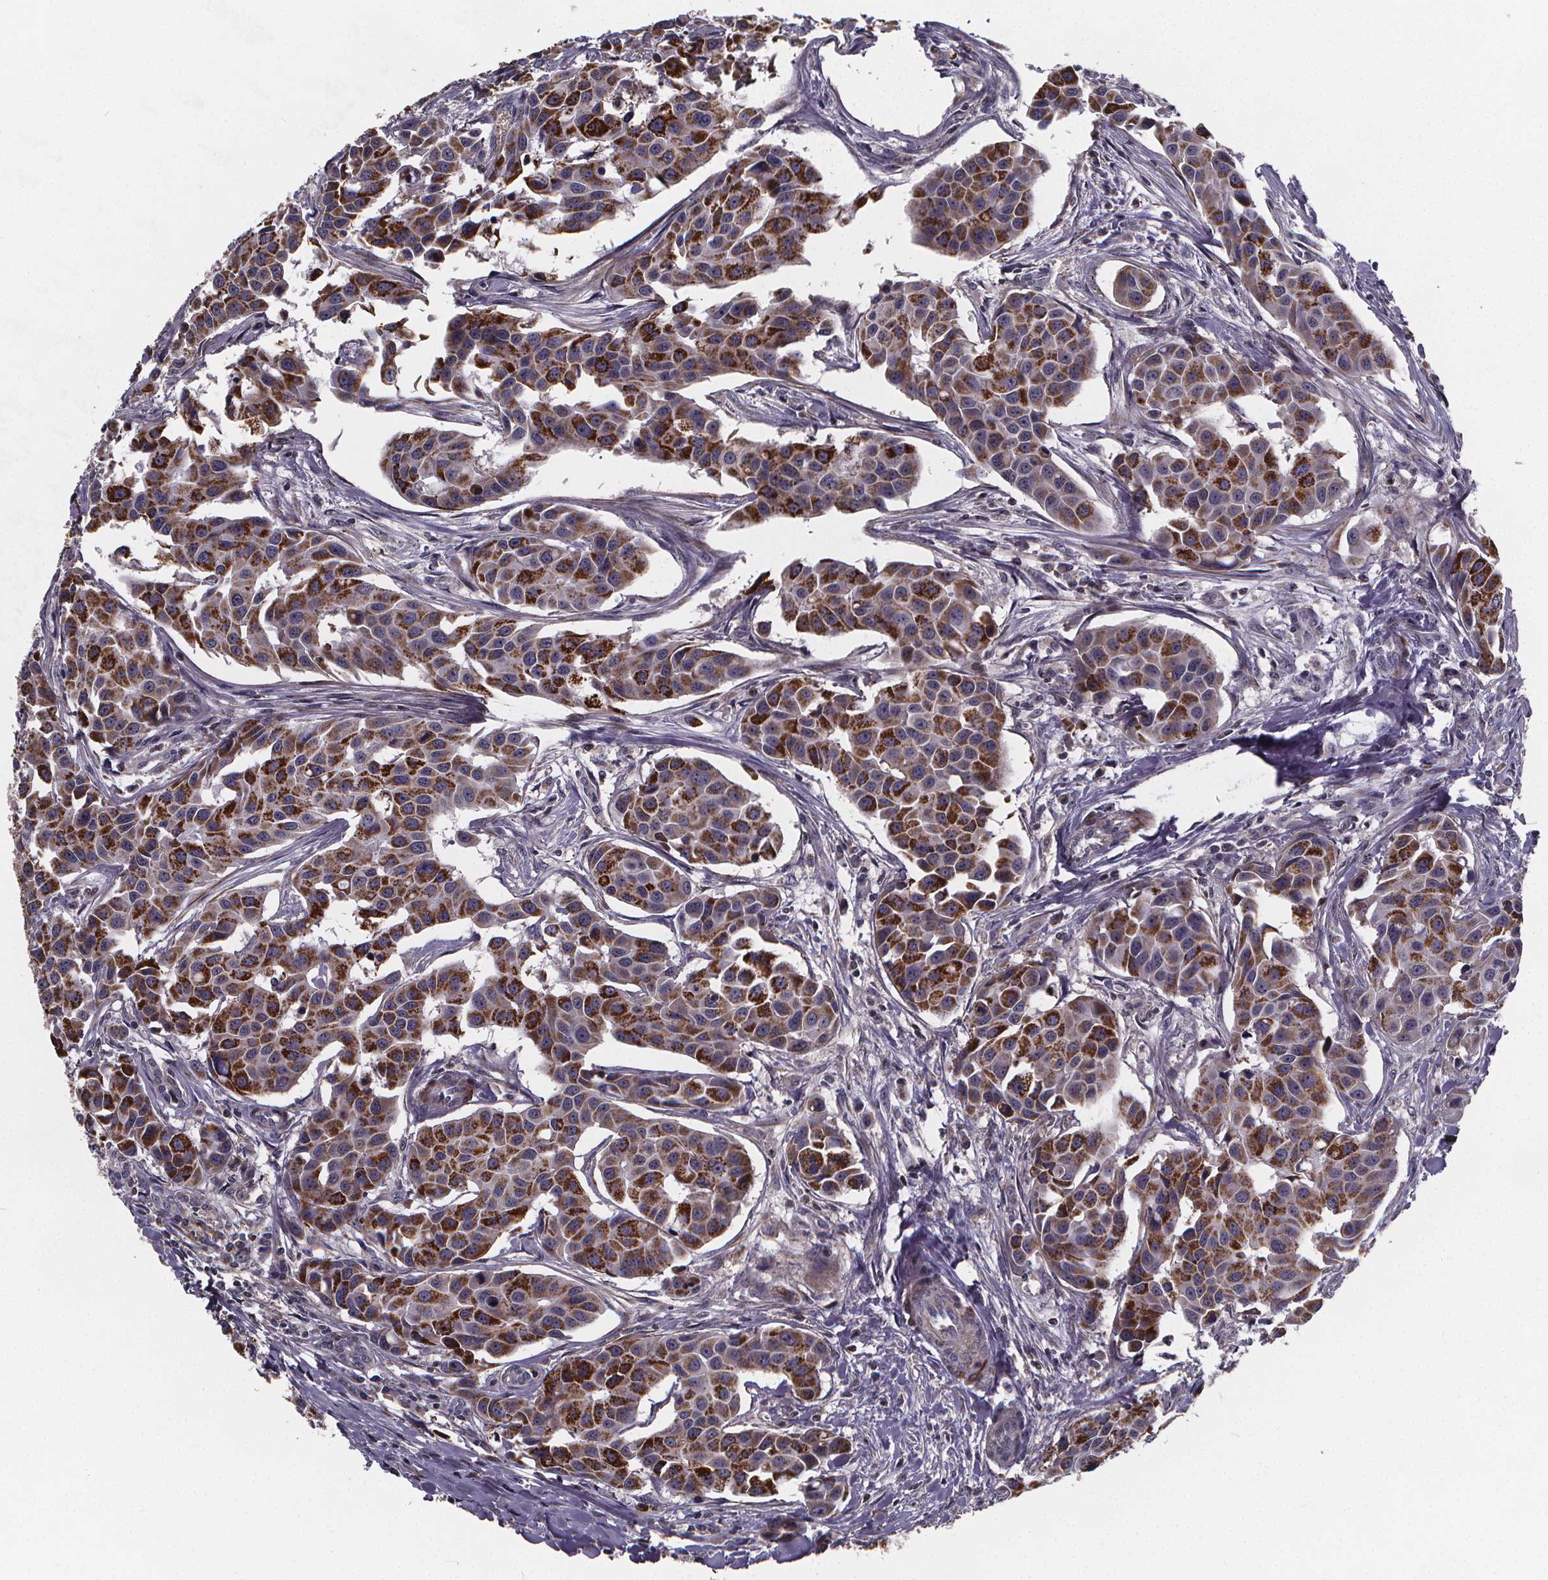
{"staining": {"intensity": "strong", "quantity": "25%-75%", "location": "cytoplasmic/membranous"}, "tissue": "head and neck cancer", "cell_type": "Tumor cells", "image_type": "cancer", "snomed": [{"axis": "morphology", "description": "Adenocarcinoma, NOS"}, {"axis": "topography", "description": "Head-Neck"}], "caption": "Head and neck cancer (adenocarcinoma) was stained to show a protein in brown. There is high levels of strong cytoplasmic/membranous positivity in approximately 25%-75% of tumor cells. The staining is performed using DAB (3,3'-diaminobenzidine) brown chromogen to label protein expression. The nuclei are counter-stained blue using hematoxylin.", "gene": "FBXW2", "patient": {"sex": "male", "age": 76}}